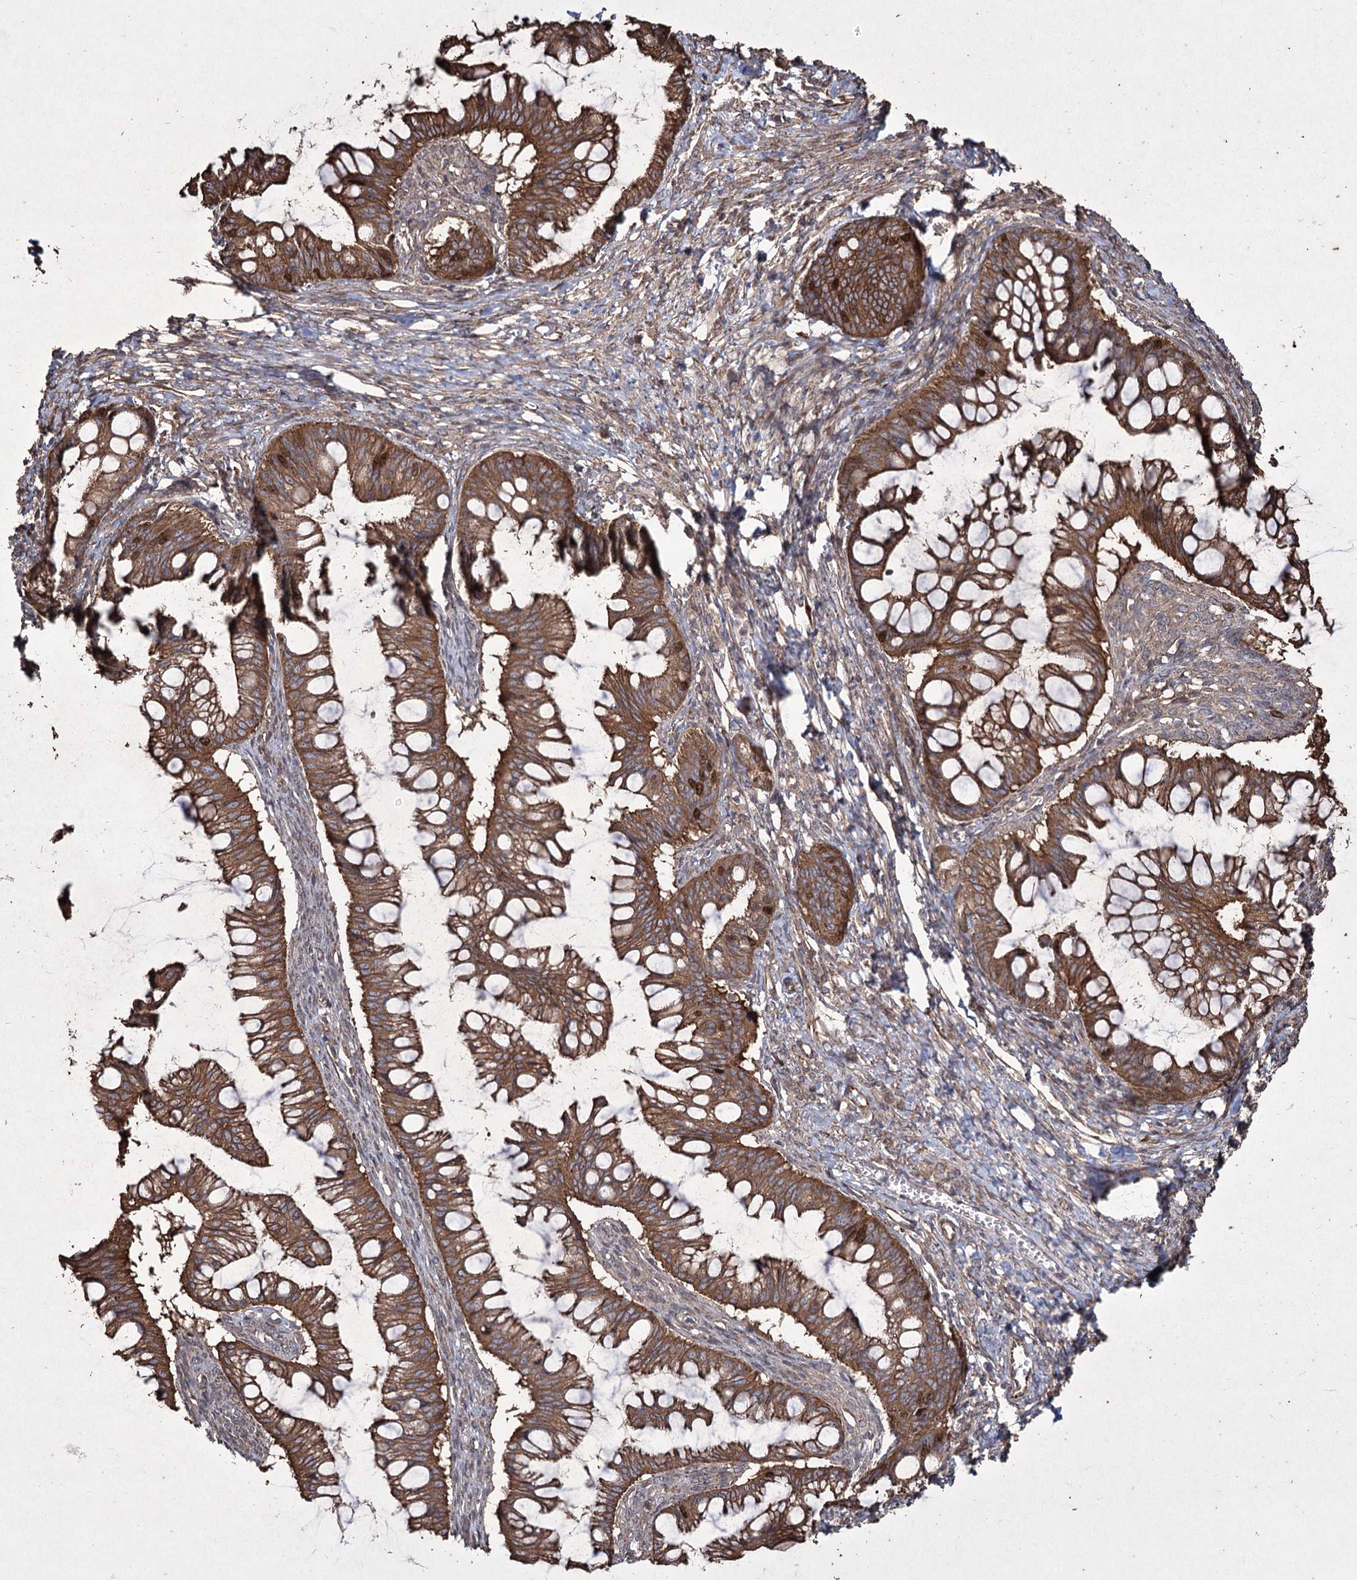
{"staining": {"intensity": "strong", "quantity": ">75%", "location": "cytoplasmic/membranous"}, "tissue": "ovarian cancer", "cell_type": "Tumor cells", "image_type": "cancer", "snomed": [{"axis": "morphology", "description": "Cystadenocarcinoma, mucinous, NOS"}, {"axis": "topography", "description": "Ovary"}], "caption": "Mucinous cystadenocarcinoma (ovarian) stained with DAB (3,3'-diaminobenzidine) IHC shows high levels of strong cytoplasmic/membranous positivity in about >75% of tumor cells.", "gene": "PRC1", "patient": {"sex": "female", "age": 73}}